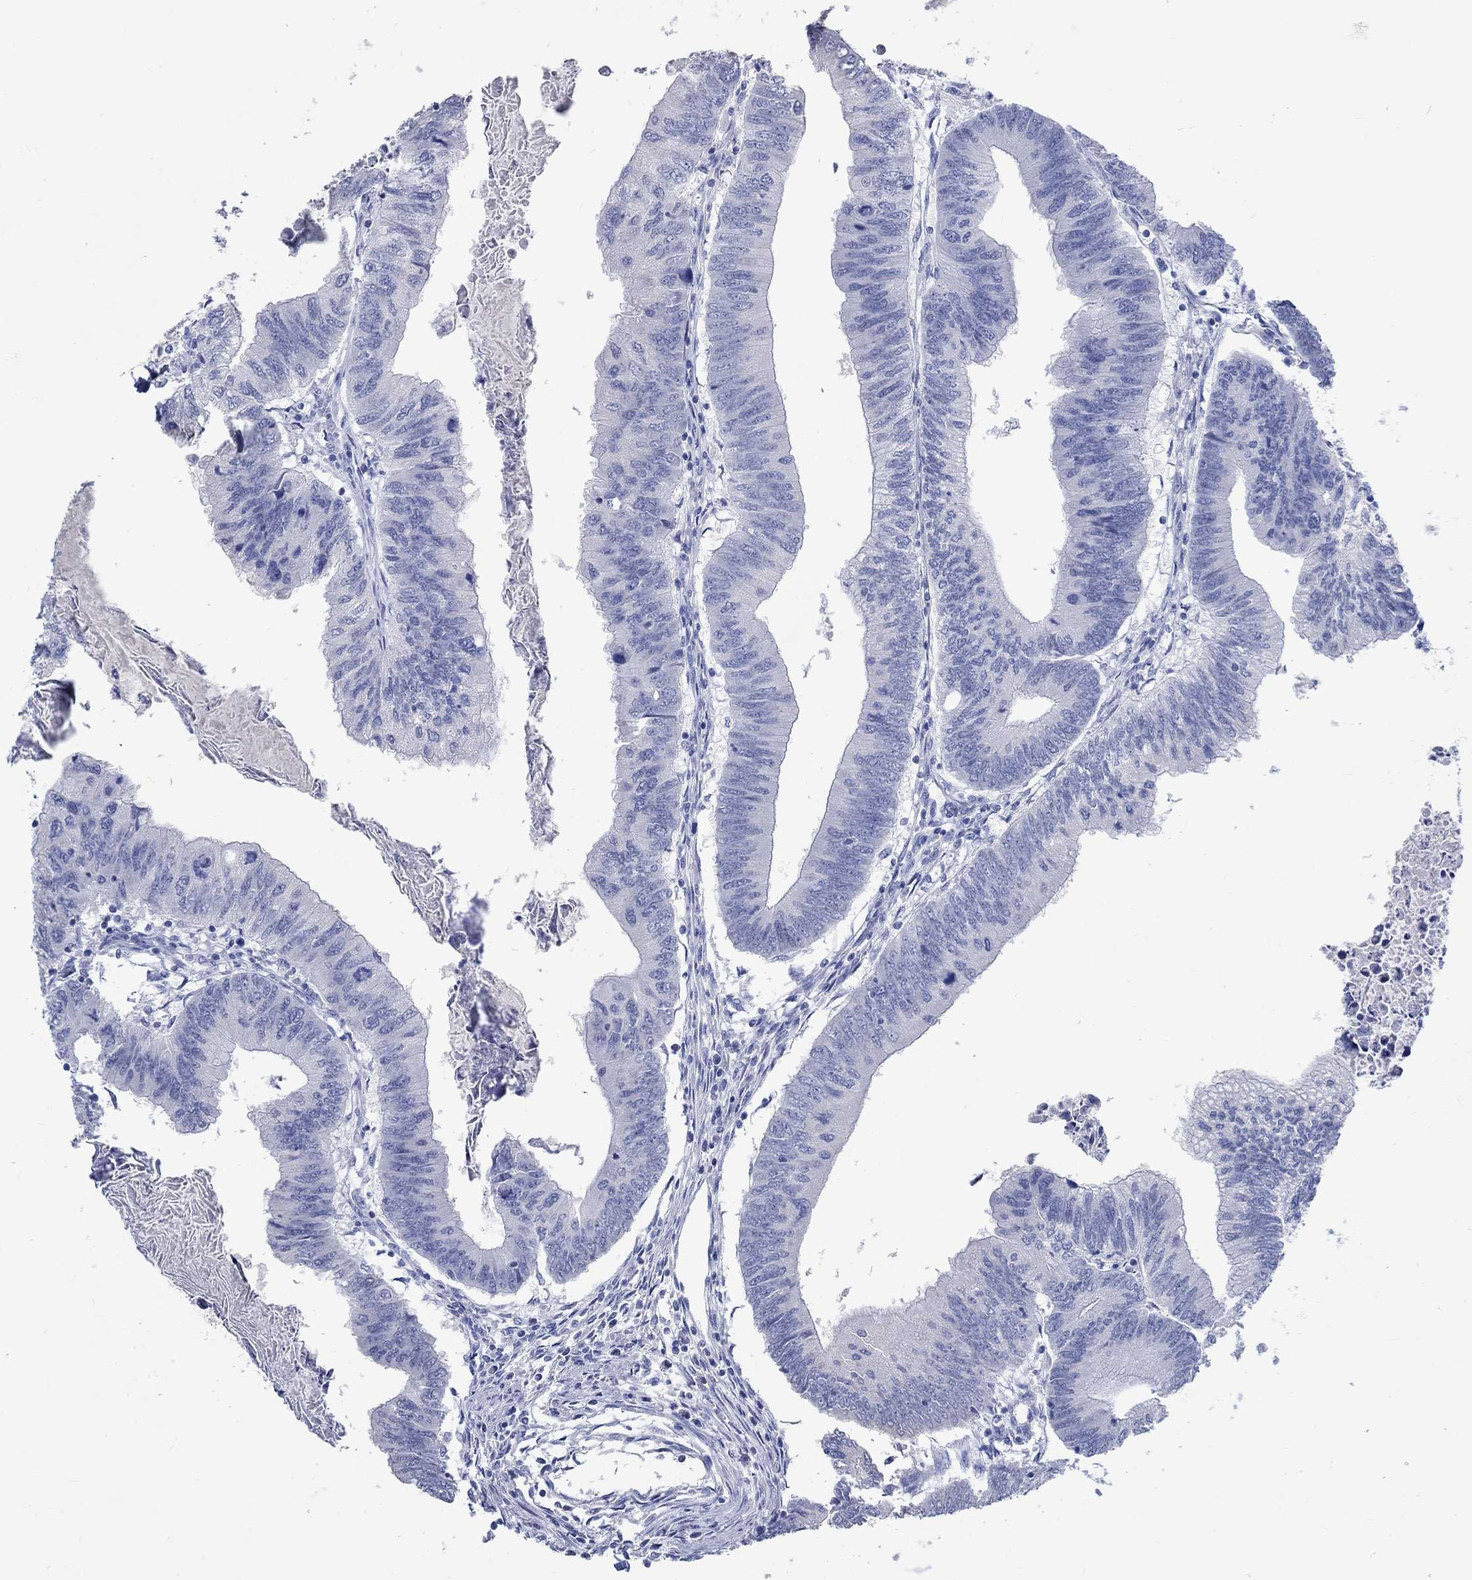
{"staining": {"intensity": "negative", "quantity": "none", "location": "none"}, "tissue": "colorectal cancer", "cell_type": "Tumor cells", "image_type": "cancer", "snomed": [{"axis": "morphology", "description": "Adenocarcinoma, NOS"}, {"axis": "topography", "description": "Colon"}], "caption": "Colorectal cancer was stained to show a protein in brown. There is no significant staining in tumor cells.", "gene": "C4orf47", "patient": {"sex": "male", "age": 53}}